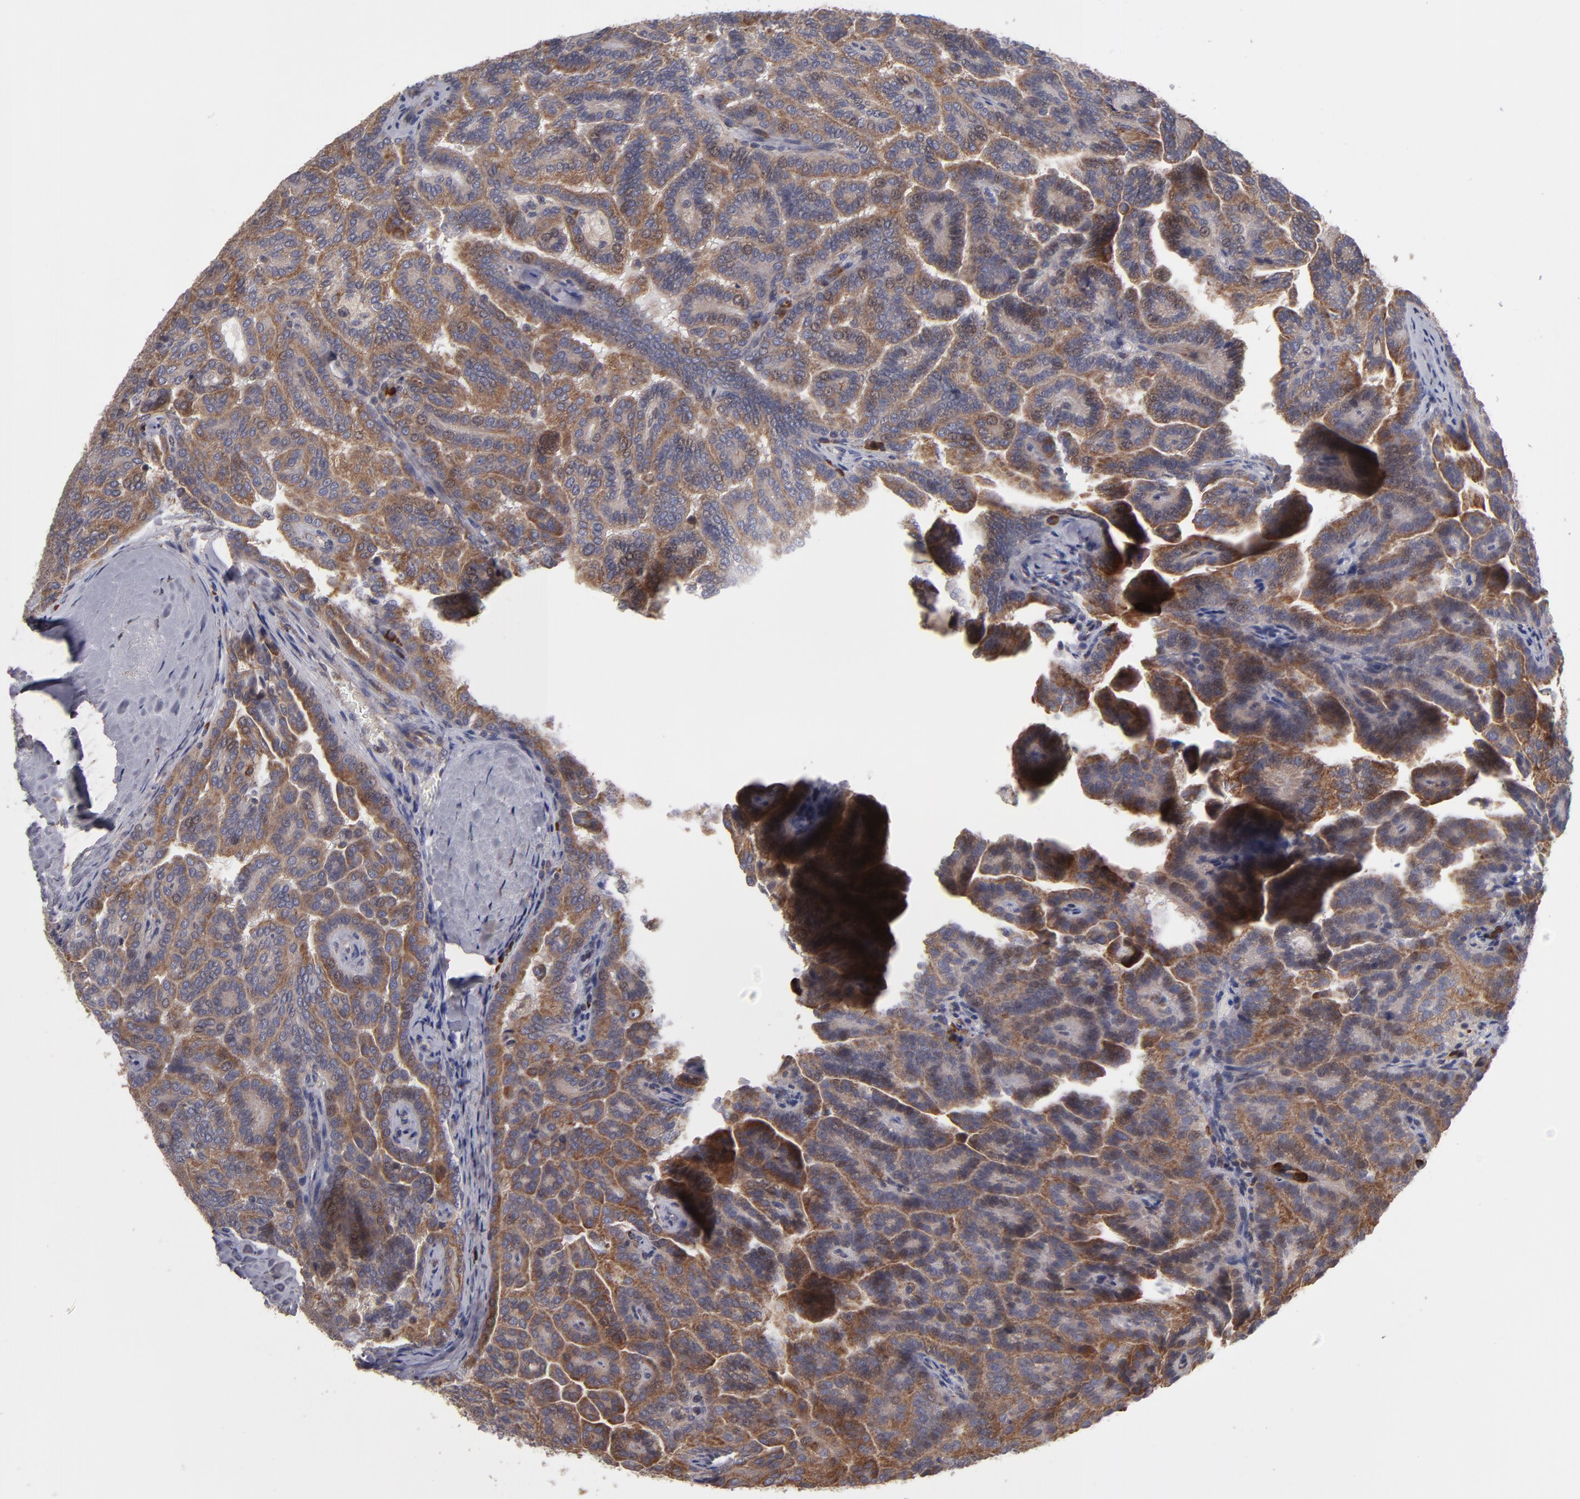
{"staining": {"intensity": "moderate", "quantity": "25%-75%", "location": "cytoplasmic/membranous"}, "tissue": "renal cancer", "cell_type": "Tumor cells", "image_type": "cancer", "snomed": [{"axis": "morphology", "description": "Adenocarcinoma, NOS"}, {"axis": "topography", "description": "Kidney"}], "caption": "Immunohistochemistry image of neoplastic tissue: renal adenocarcinoma stained using immunohistochemistry (IHC) displays medium levels of moderate protein expression localized specifically in the cytoplasmic/membranous of tumor cells, appearing as a cytoplasmic/membranous brown color.", "gene": "SND1", "patient": {"sex": "male", "age": 61}}